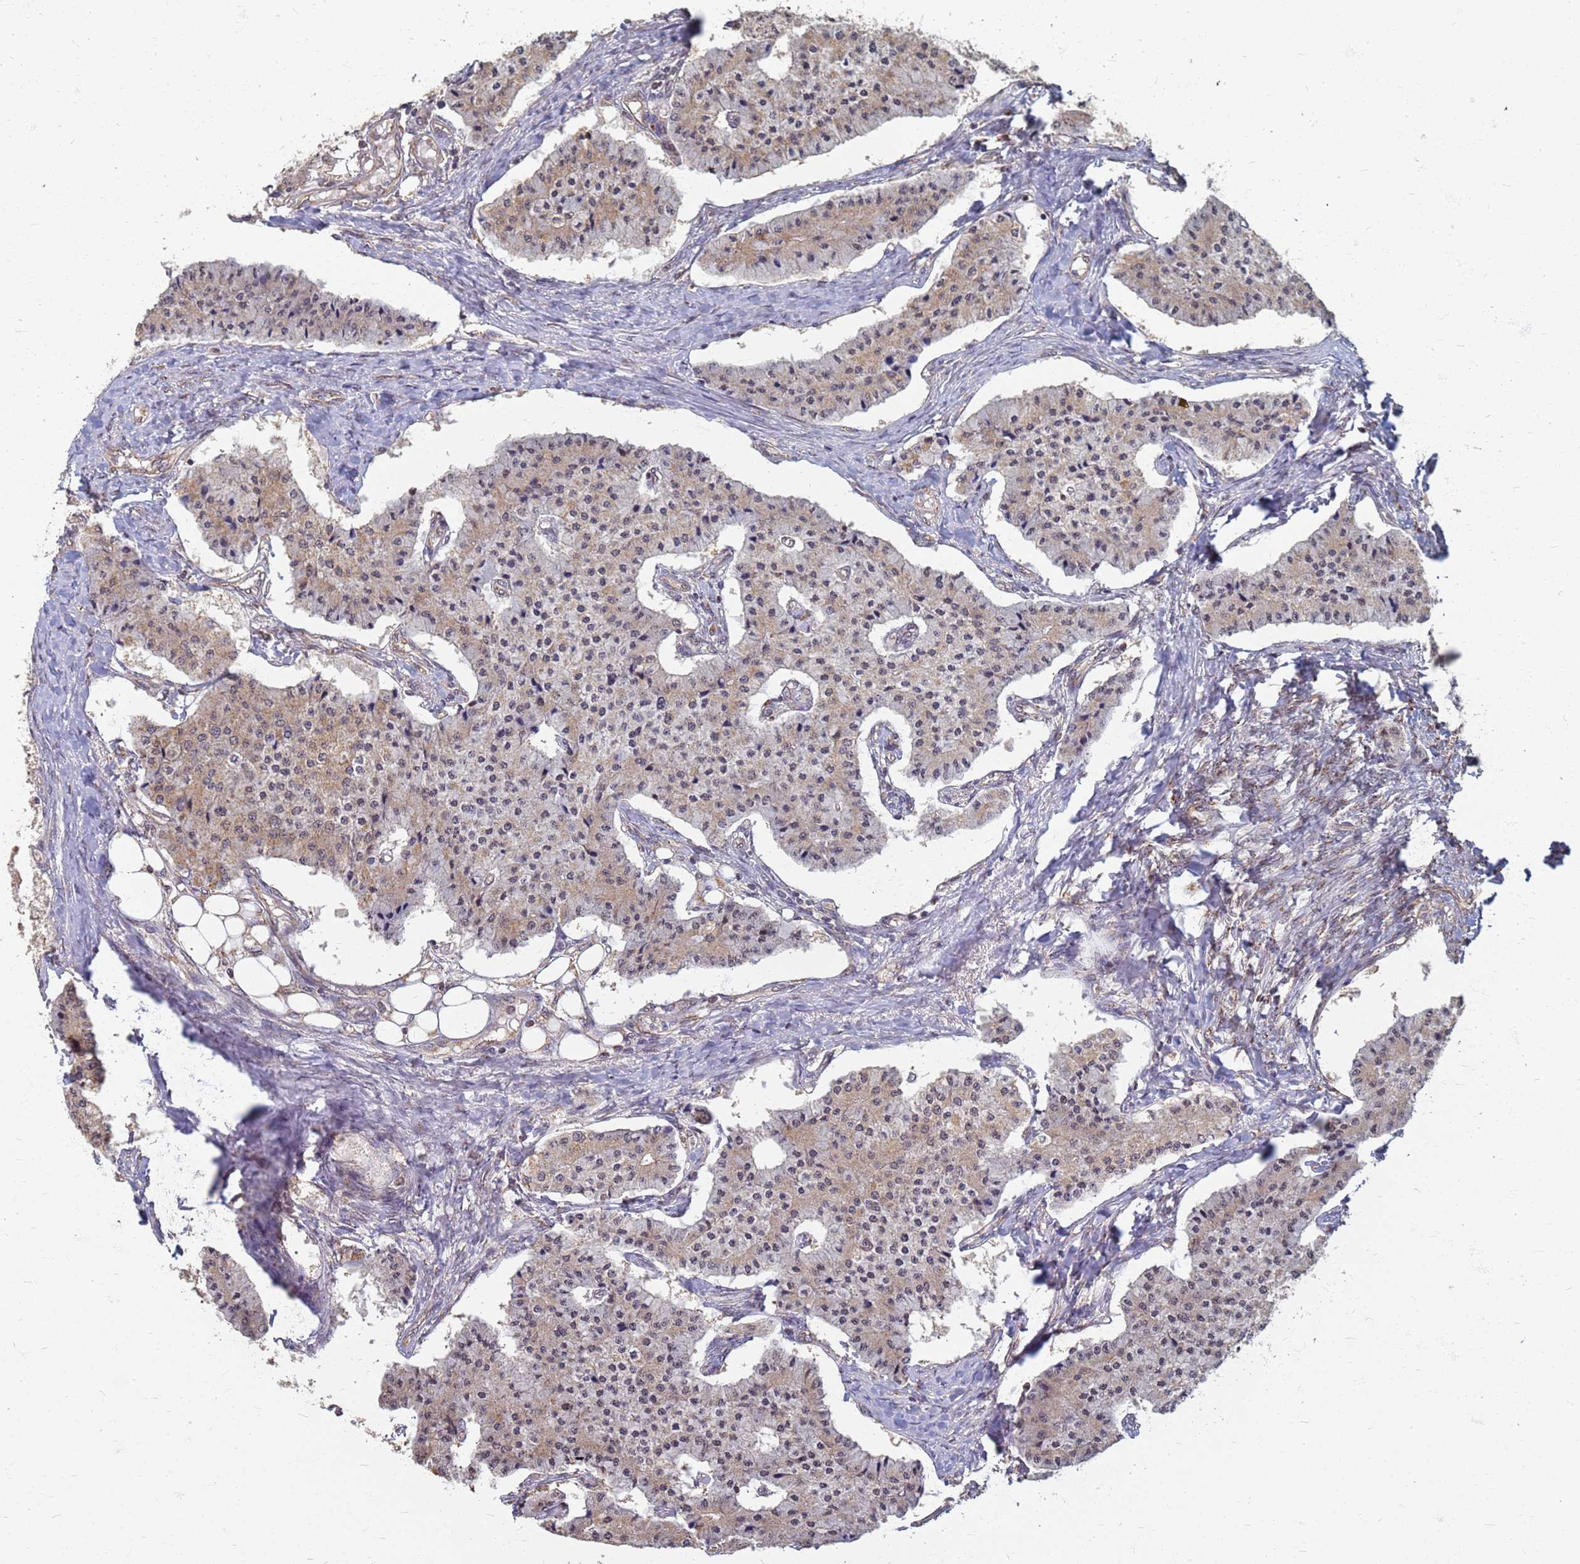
{"staining": {"intensity": "weak", "quantity": ">75%", "location": "cytoplasmic/membranous,nuclear"}, "tissue": "carcinoid", "cell_type": "Tumor cells", "image_type": "cancer", "snomed": [{"axis": "morphology", "description": "Carcinoid, malignant, NOS"}, {"axis": "topography", "description": "Colon"}], "caption": "Protein expression analysis of human carcinoid (malignant) reveals weak cytoplasmic/membranous and nuclear staining in about >75% of tumor cells. Ihc stains the protein in brown and the nuclei are stained blue.", "gene": "ITGB4", "patient": {"sex": "female", "age": 52}}